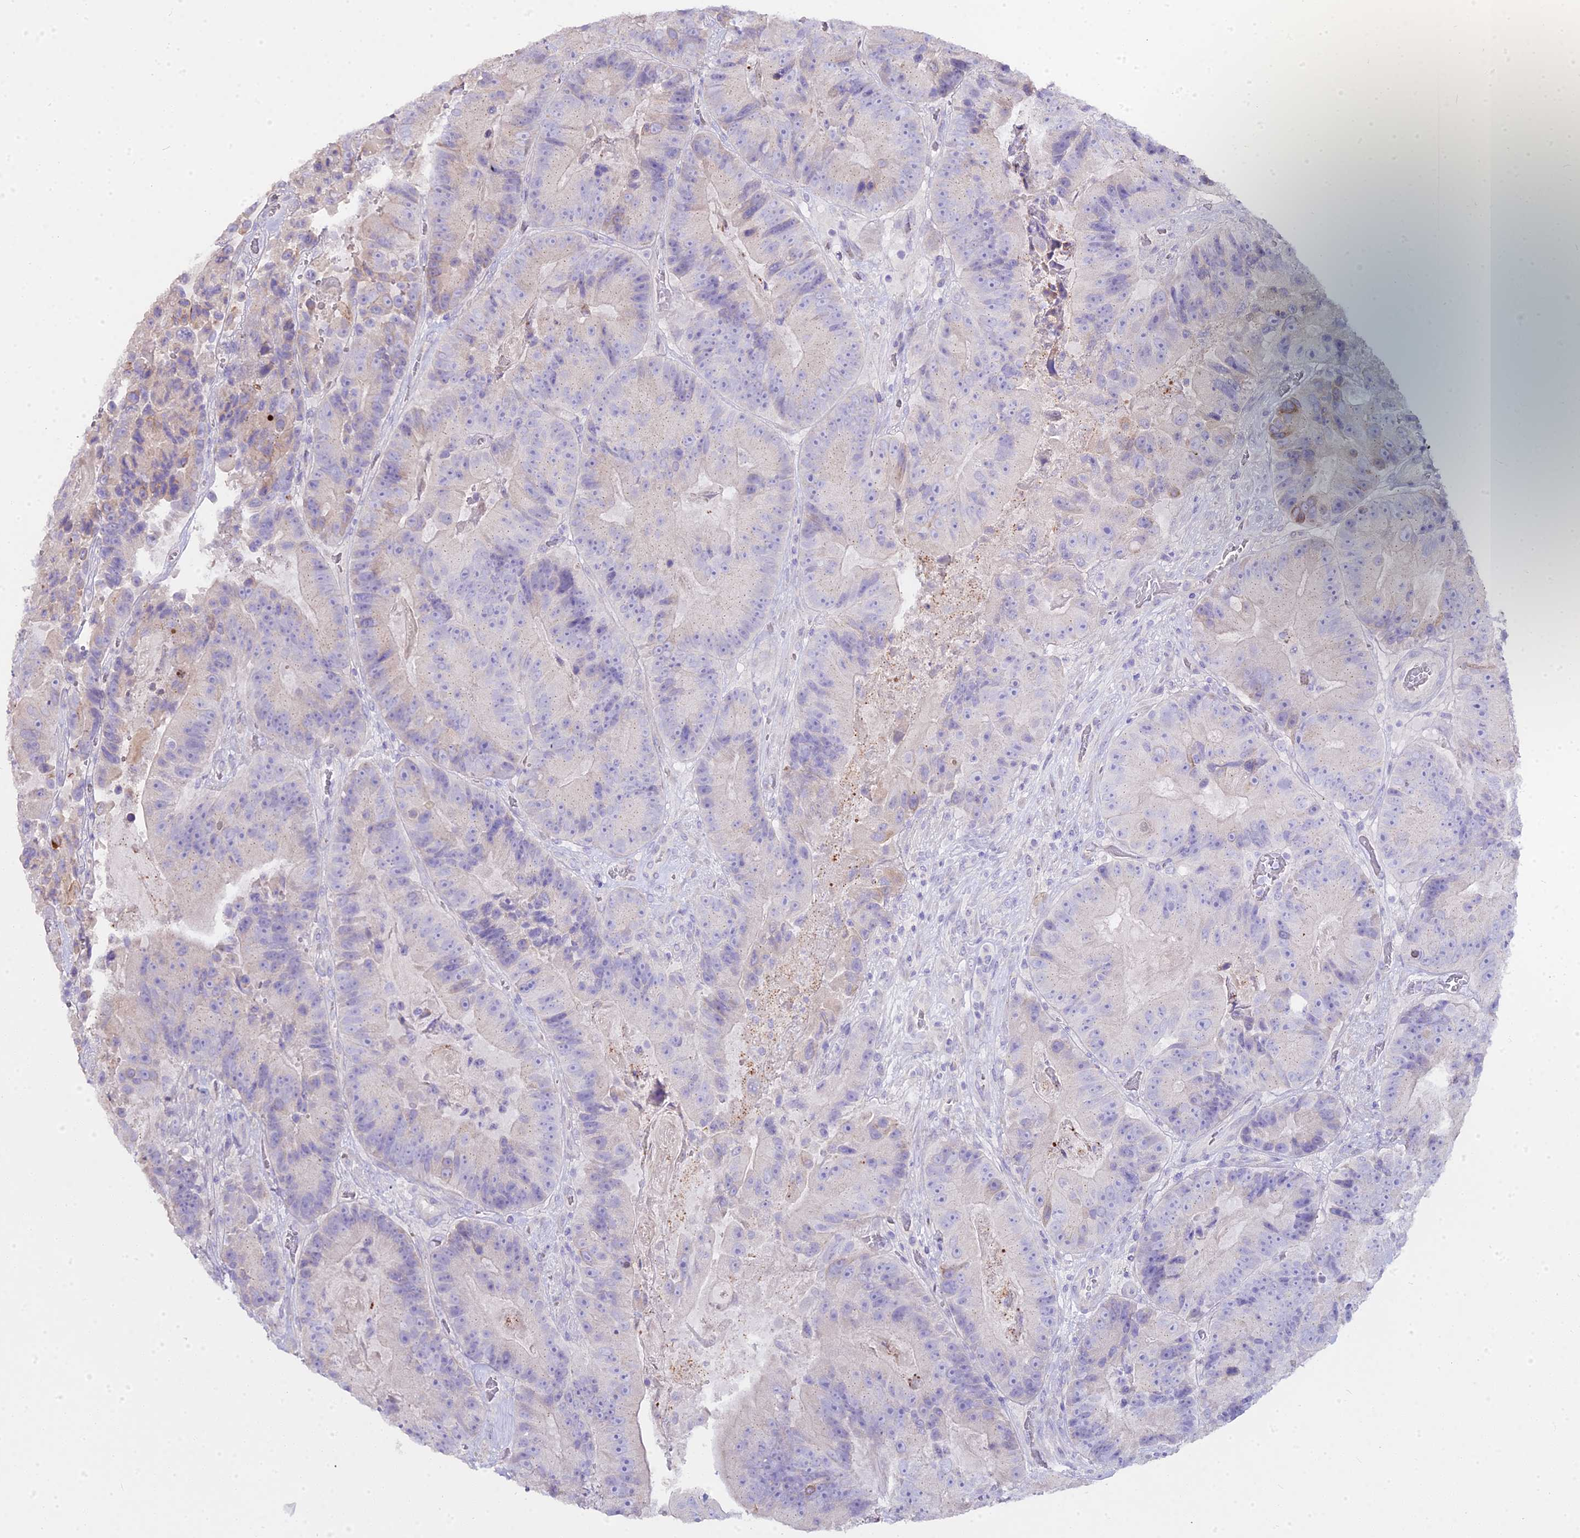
{"staining": {"intensity": "negative", "quantity": "none", "location": "none"}, "tissue": "colorectal cancer", "cell_type": "Tumor cells", "image_type": "cancer", "snomed": [{"axis": "morphology", "description": "Adenocarcinoma, NOS"}, {"axis": "topography", "description": "Colon"}], "caption": "DAB immunohistochemical staining of colorectal adenocarcinoma demonstrates no significant staining in tumor cells.", "gene": "GLYAT", "patient": {"sex": "female", "age": 86}}